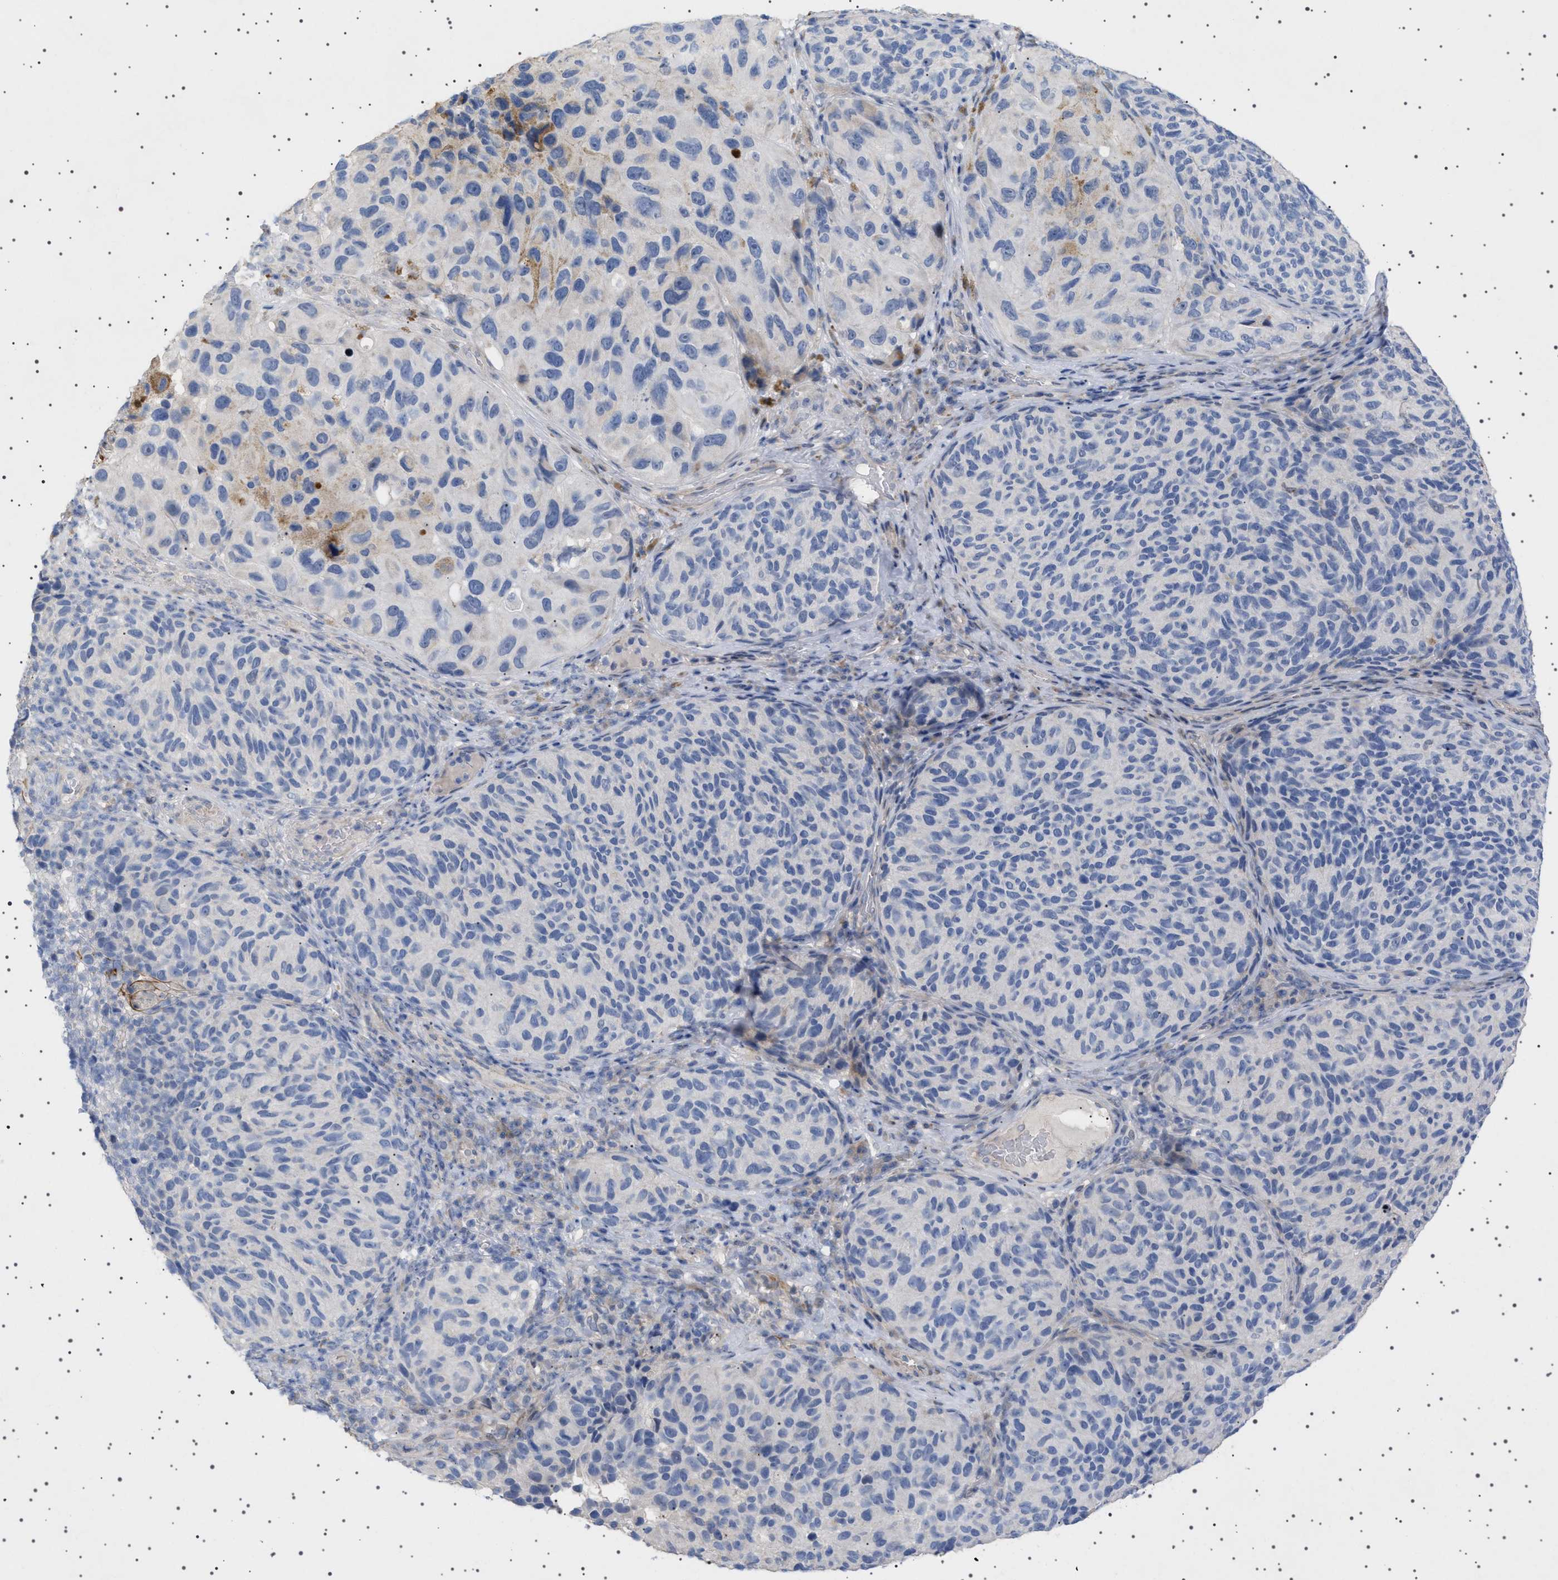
{"staining": {"intensity": "negative", "quantity": "none", "location": "none"}, "tissue": "melanoma", "cell_type": "Tumor cells", "image_type": "cancer", "snomed": [{"axis": "morphology", "description": "Malignant melanoma, NOS"}, {"axis": "topography", "description": "Skin"}], "caption": "IHC of malignant melanoma shows no staining in tumor cells.", "gene": "HTR1A", "patient": {"sex": "female", "age": 73}}